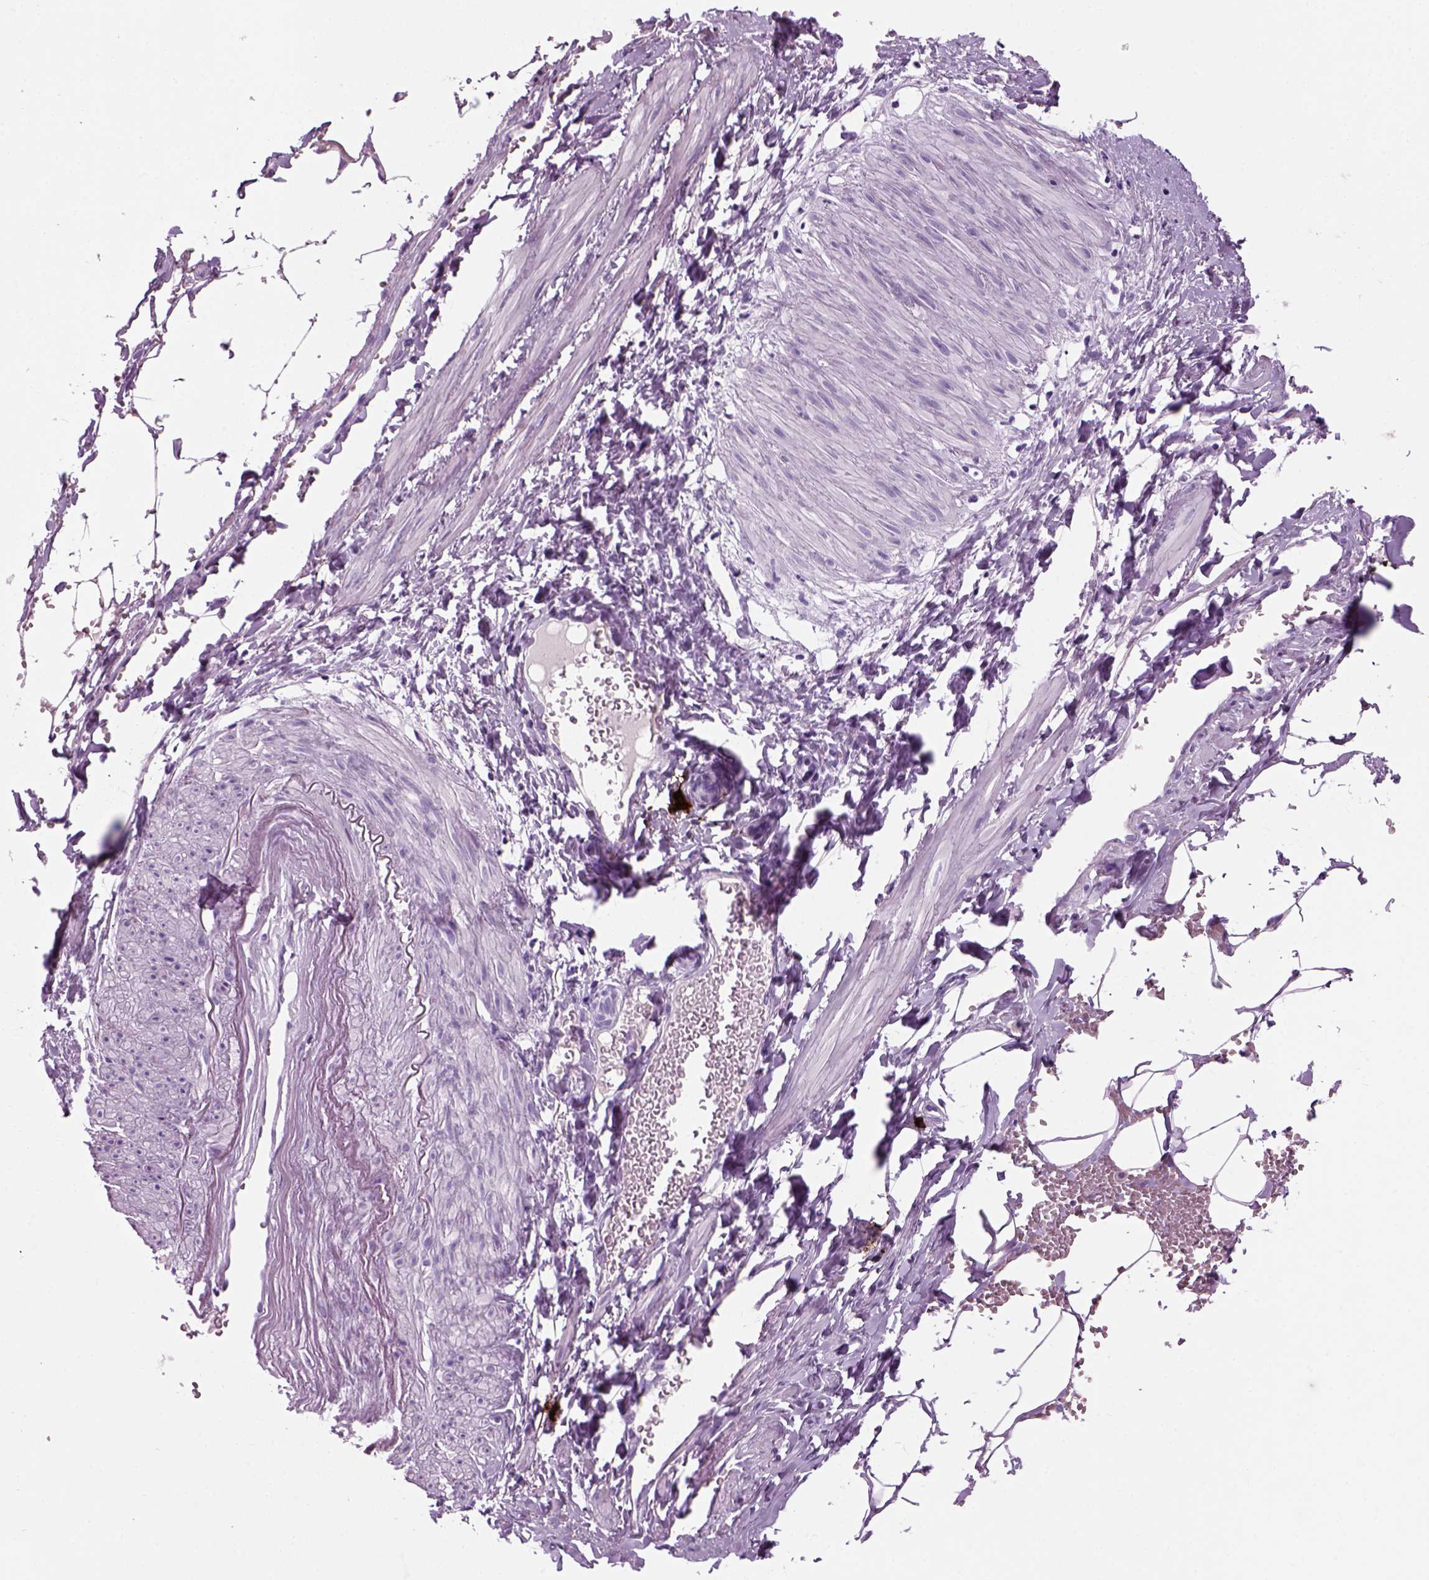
{"staining": {"intensity": "negative", "quantity": "none", "location": "none"}, "tissue": "adipose tissue", "cell_type": "Adipocytes", "image_type": "normal", "snomed": [{"axis": "morphology", "description": "Normal tissue, NOS"}, {"axis": "topography", "description": "Prostate"}, {"axis": "topography", "description": "Peripheral nerve tissue"}], "caption": "DAB (3,3'-diaminobenzidine) immunohistochemical staining of unremarkable human adipose tissue demonstrates no significant staining in adipocytes. The staining was performed using DAB to visualize the protein expression in brown, while the nuclei were stained in blue with hematoxylin (Magnification: 20x).", "gene": "MZB1", "patient": {"sex": "male", "age": 55}}